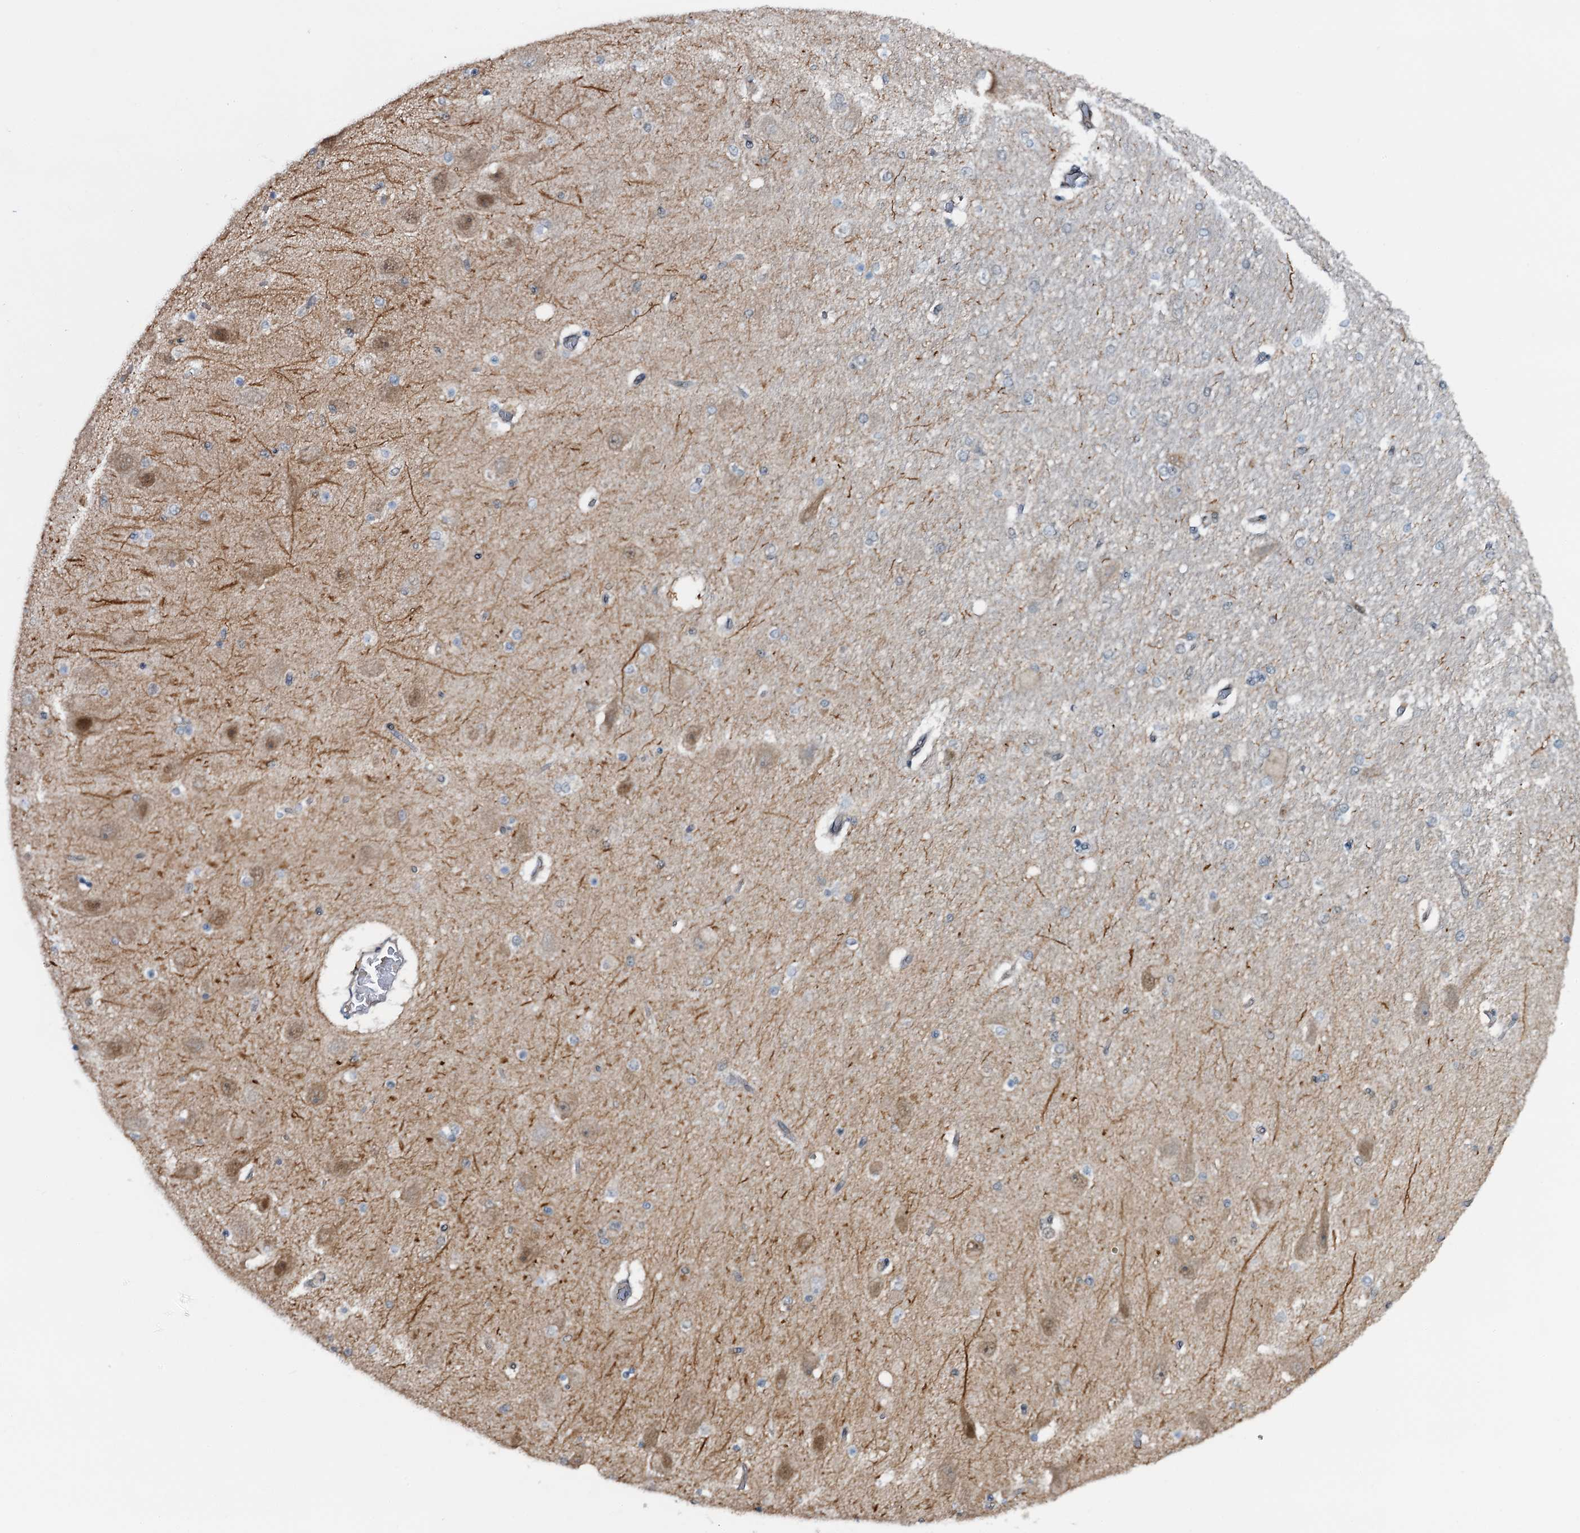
{"staining": {"intensity": "negative", "quantity": "none", "location": "none"}, "tissue": "hippocampus", "cell_type": "Glial cells", "image_type": "normal", "snomed": [{"axis": "morphology", "description": "Normal tissue, NOS"}, {"axis": "topography", "description": "Hippocampus"}], "caption": "There is no significant expression in glial cells of hippocampus. Nuclei are stained in blue.", "gene": "ZNF609", "patient": {"sex": "female", "age": 54}}